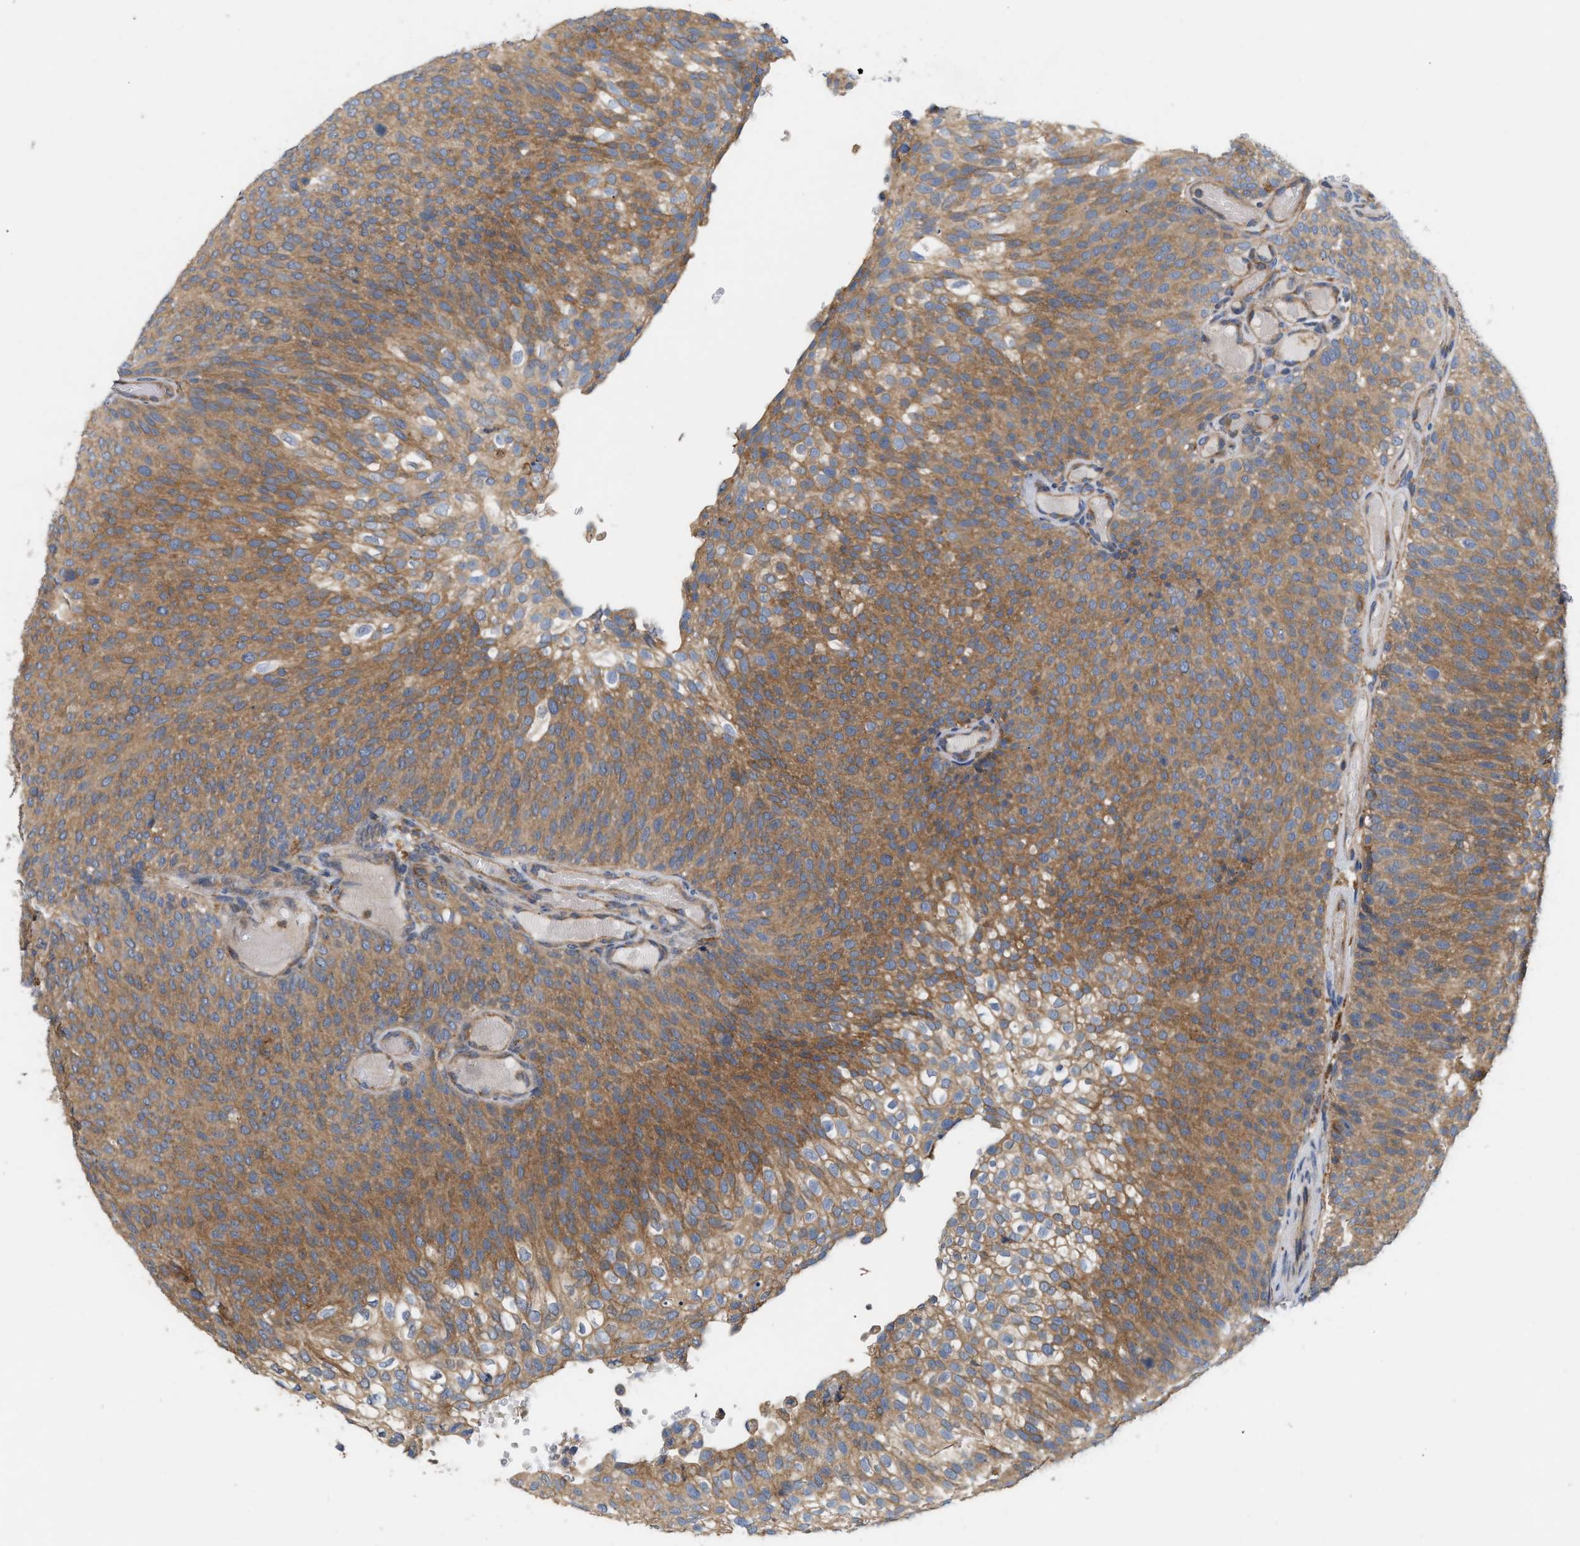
{"staining": {"intensity": "moderate", "quantity": ">75%", "location": "cytoplasmic/membranous"}, "tissue": "urothelial cancer", "cell_type": "Tumor cells", "image_type": "cancer", "snomed": [{"axis": "morphology", "description": "Urothelial carcinoma, Low grade"}, {"axis": "topography", "description": "Urinary bladder"}], "caption": "Immunohistochemistry (DAB) staining of human urothelial carcinoma (low-grade) exhibits moderate cytoplasmic/membranous protein positivity in about >75% of tumor cells.", "gene": "DBNL", "patient": {"sex": "male", "age": 78}}